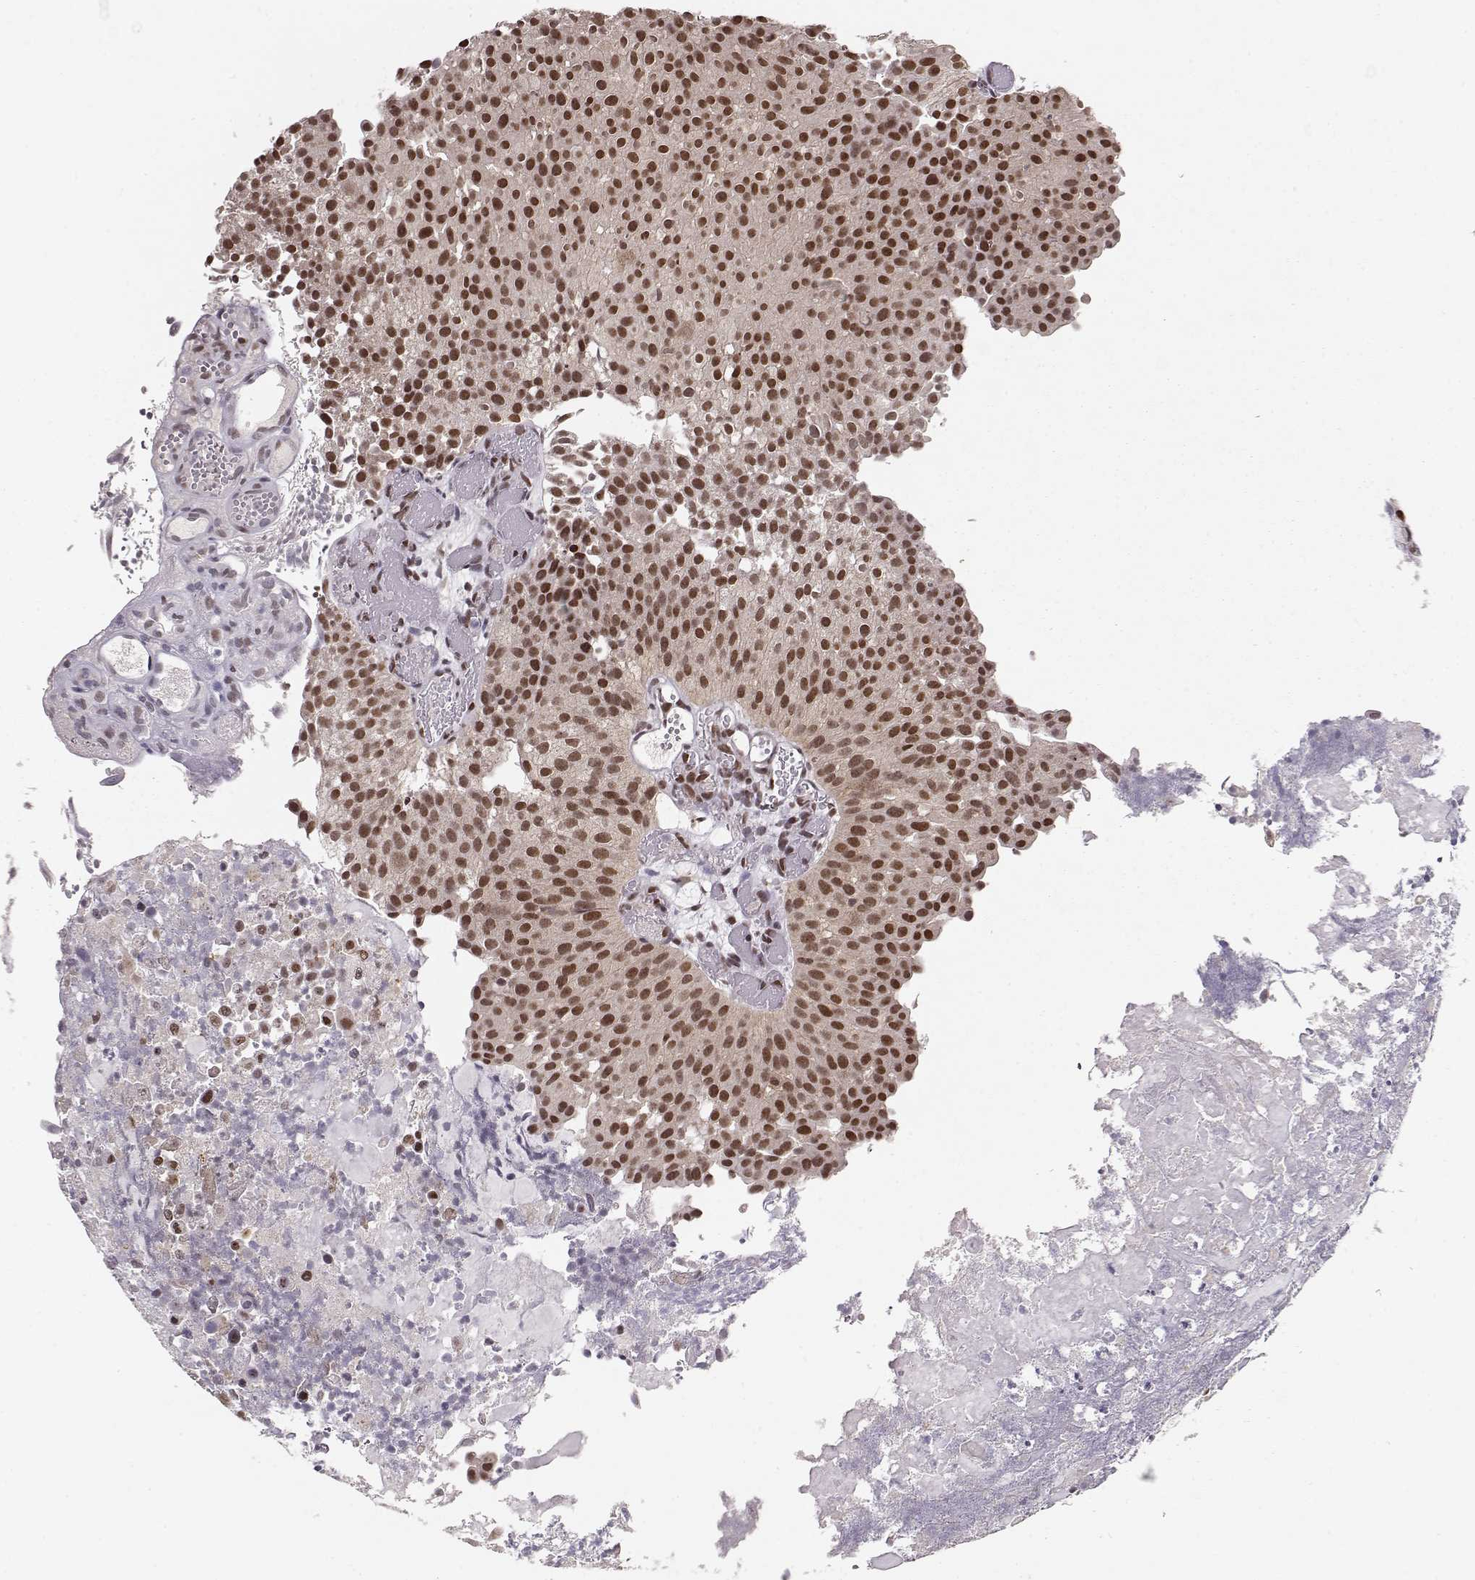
{"staining": {"intensity": "moderate", "quantity": ">75%", "location": "nuclear"}, "tissue": "urothelial cancer", "cell_type": "Tumor cells", "image_type": "cancer", "snomed": [{"axis": "morphology", "description": "Urothelial carcinoma, Low grade"}, {"axis": "topography", "description": "Urinary bladder"}], "caption": "Urothelial carcinoma (low-grade) stained with DAB immunohistochemistry (IHC) displays medium levels of moderate nuclear positivity in approximately >75% of tumor cells.", "gene": "CSNK2A1", "patient": {"sex": "female", "age": 87}}